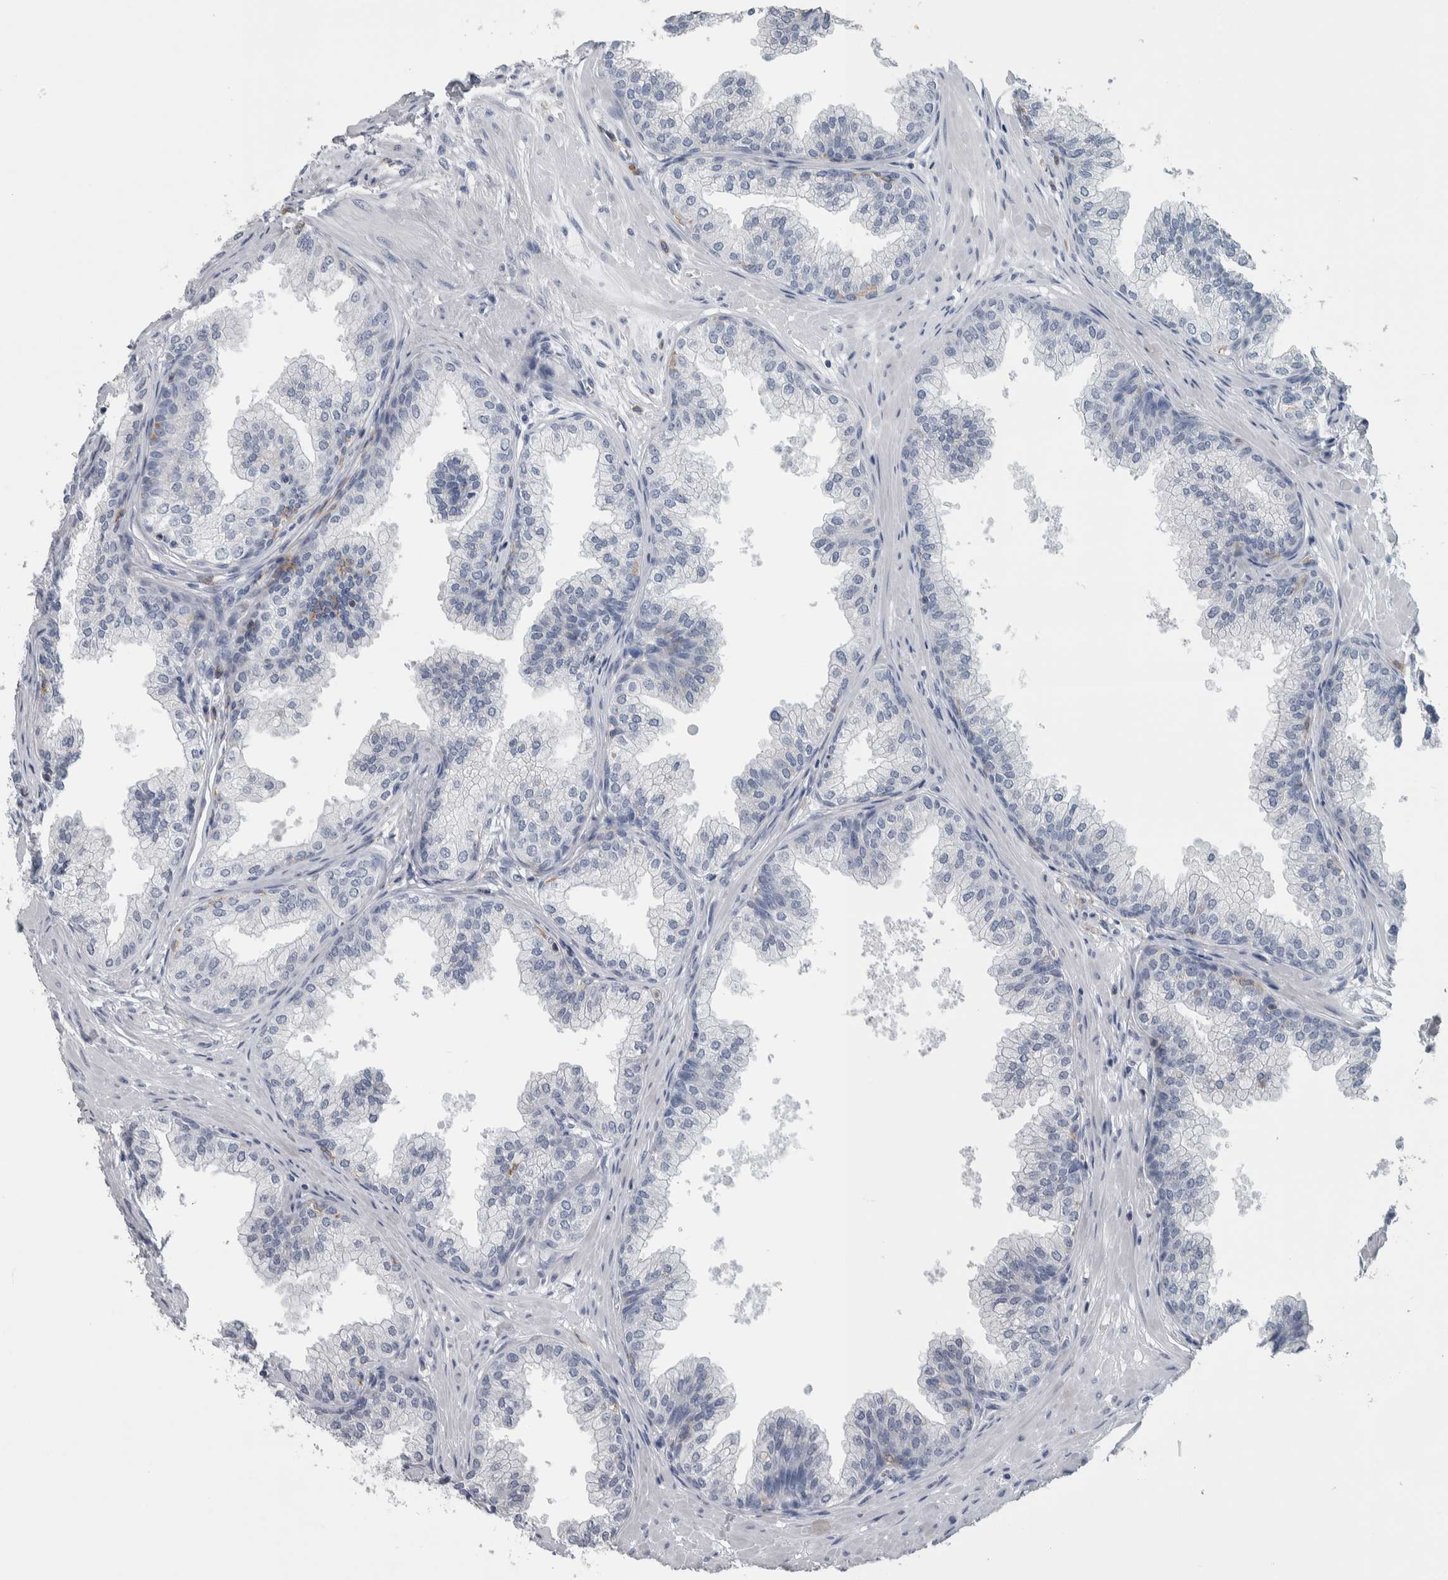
{"staining": {"intensity": "negative", "quantity": "none", "location": "none"}, "tissue": "prostate", "cell_type": "Glandular cells", "image_type": "normal", "snomed": [{"axis": "morphology", "description": "Normal tissue, NOS"}, {"axis": "morphology", "description": "Urothelial carcinoma, Low grade"}, {"axis": "topography", "description": "Urinary bladder"}, {"axis": "topography", "description": "Prostate"}], "caption": "Prostate stained for a protein using immunohistochemistry (IHC) demonstrates no positivity glandular cells.", "gene": "SKAP2", "patient": {"sex": "male", "age": 60}}